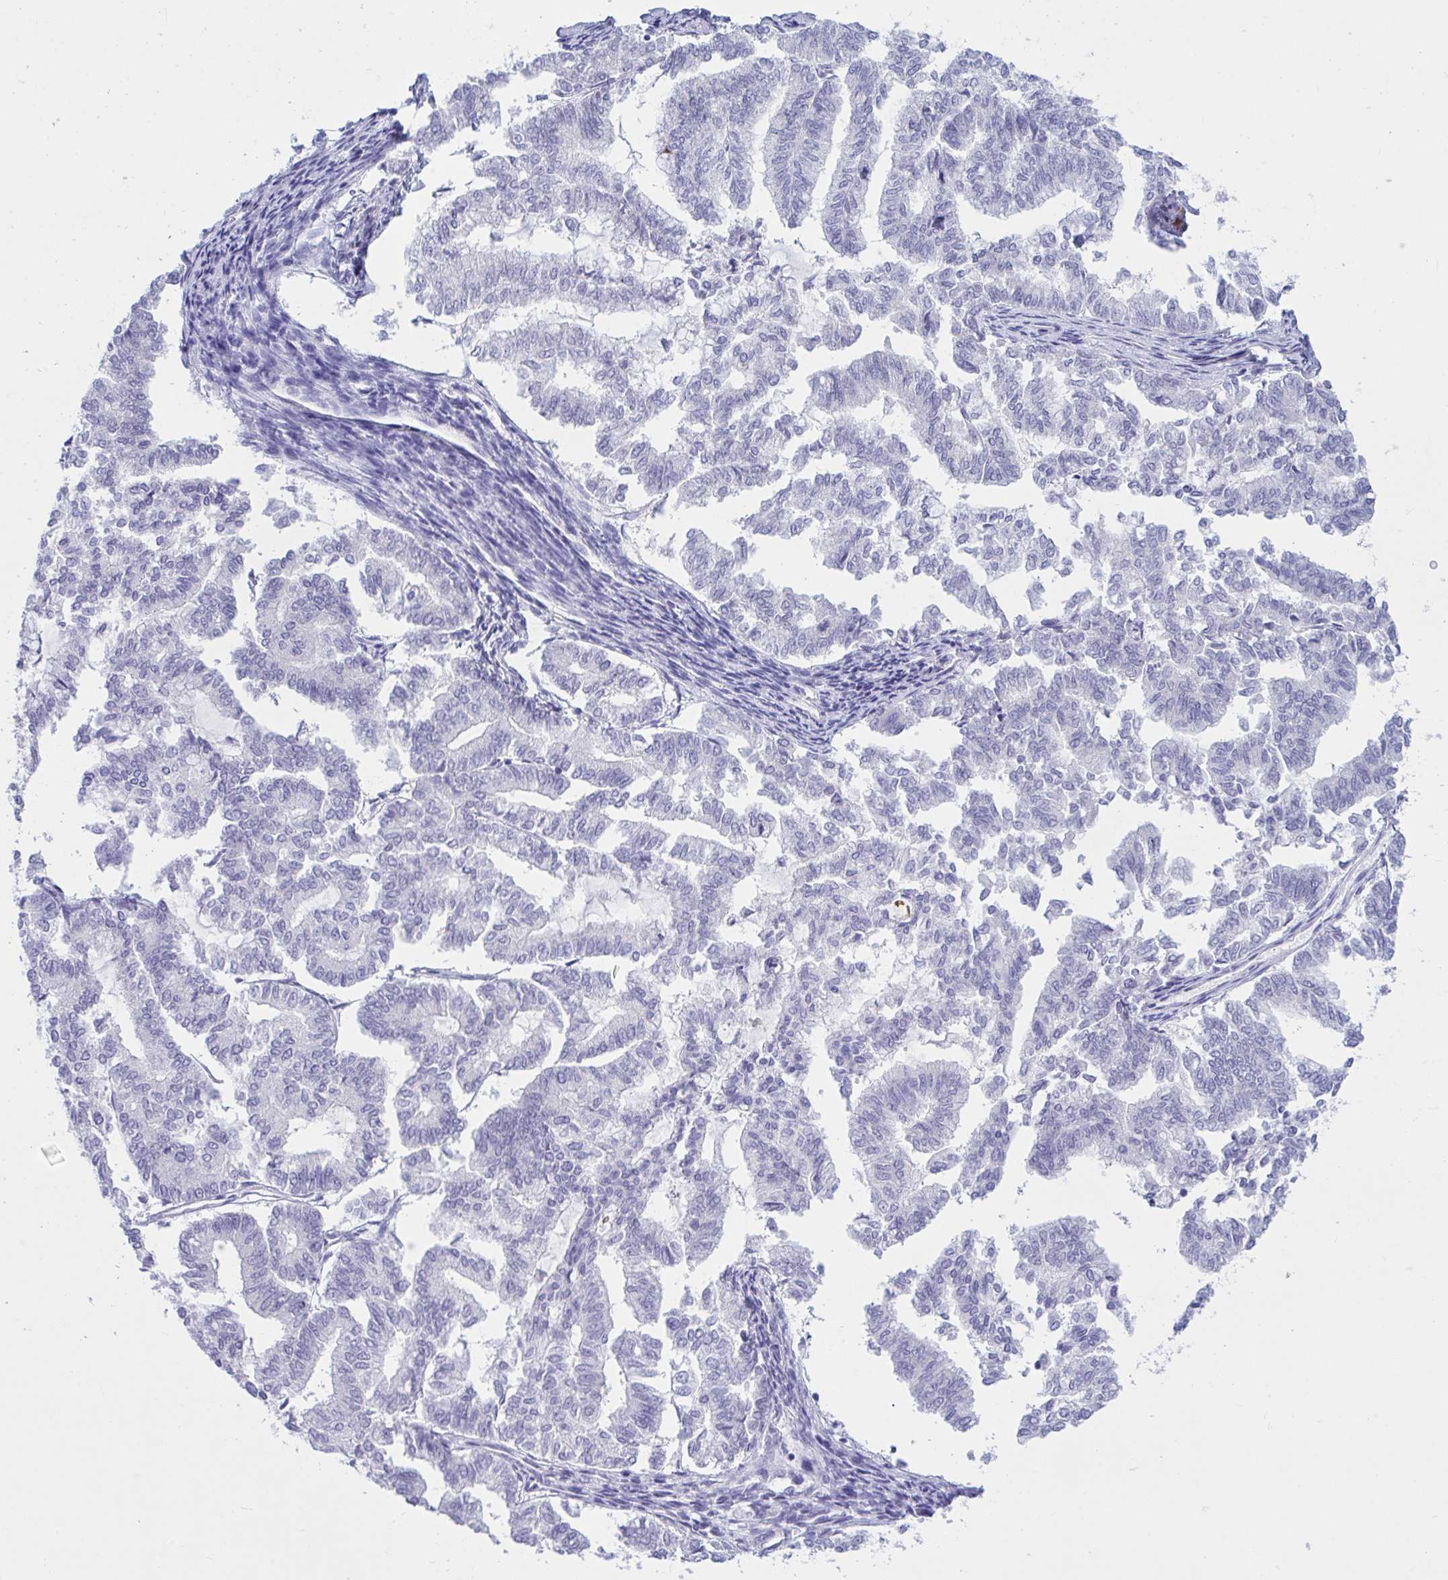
{"staining": {"intensity": "negative", "quantity": "none", "location": "none"}, "tissue": "endometrial cancer", "cell_type": "Tumor cells", "image_type": "cancer", "snomed": [{"axis": "morphology", "description": "Adenocarcinoma, NOS"}, {"axis": "topography", "description": "Endometrium"}], "caption": "DAB immunohistochemical staining of human adenocarcinoma (endometrial) displays no significant expression in tumor cells.", "gene": "IKZF2", "patient": {"sex": "female", "age": 79}}